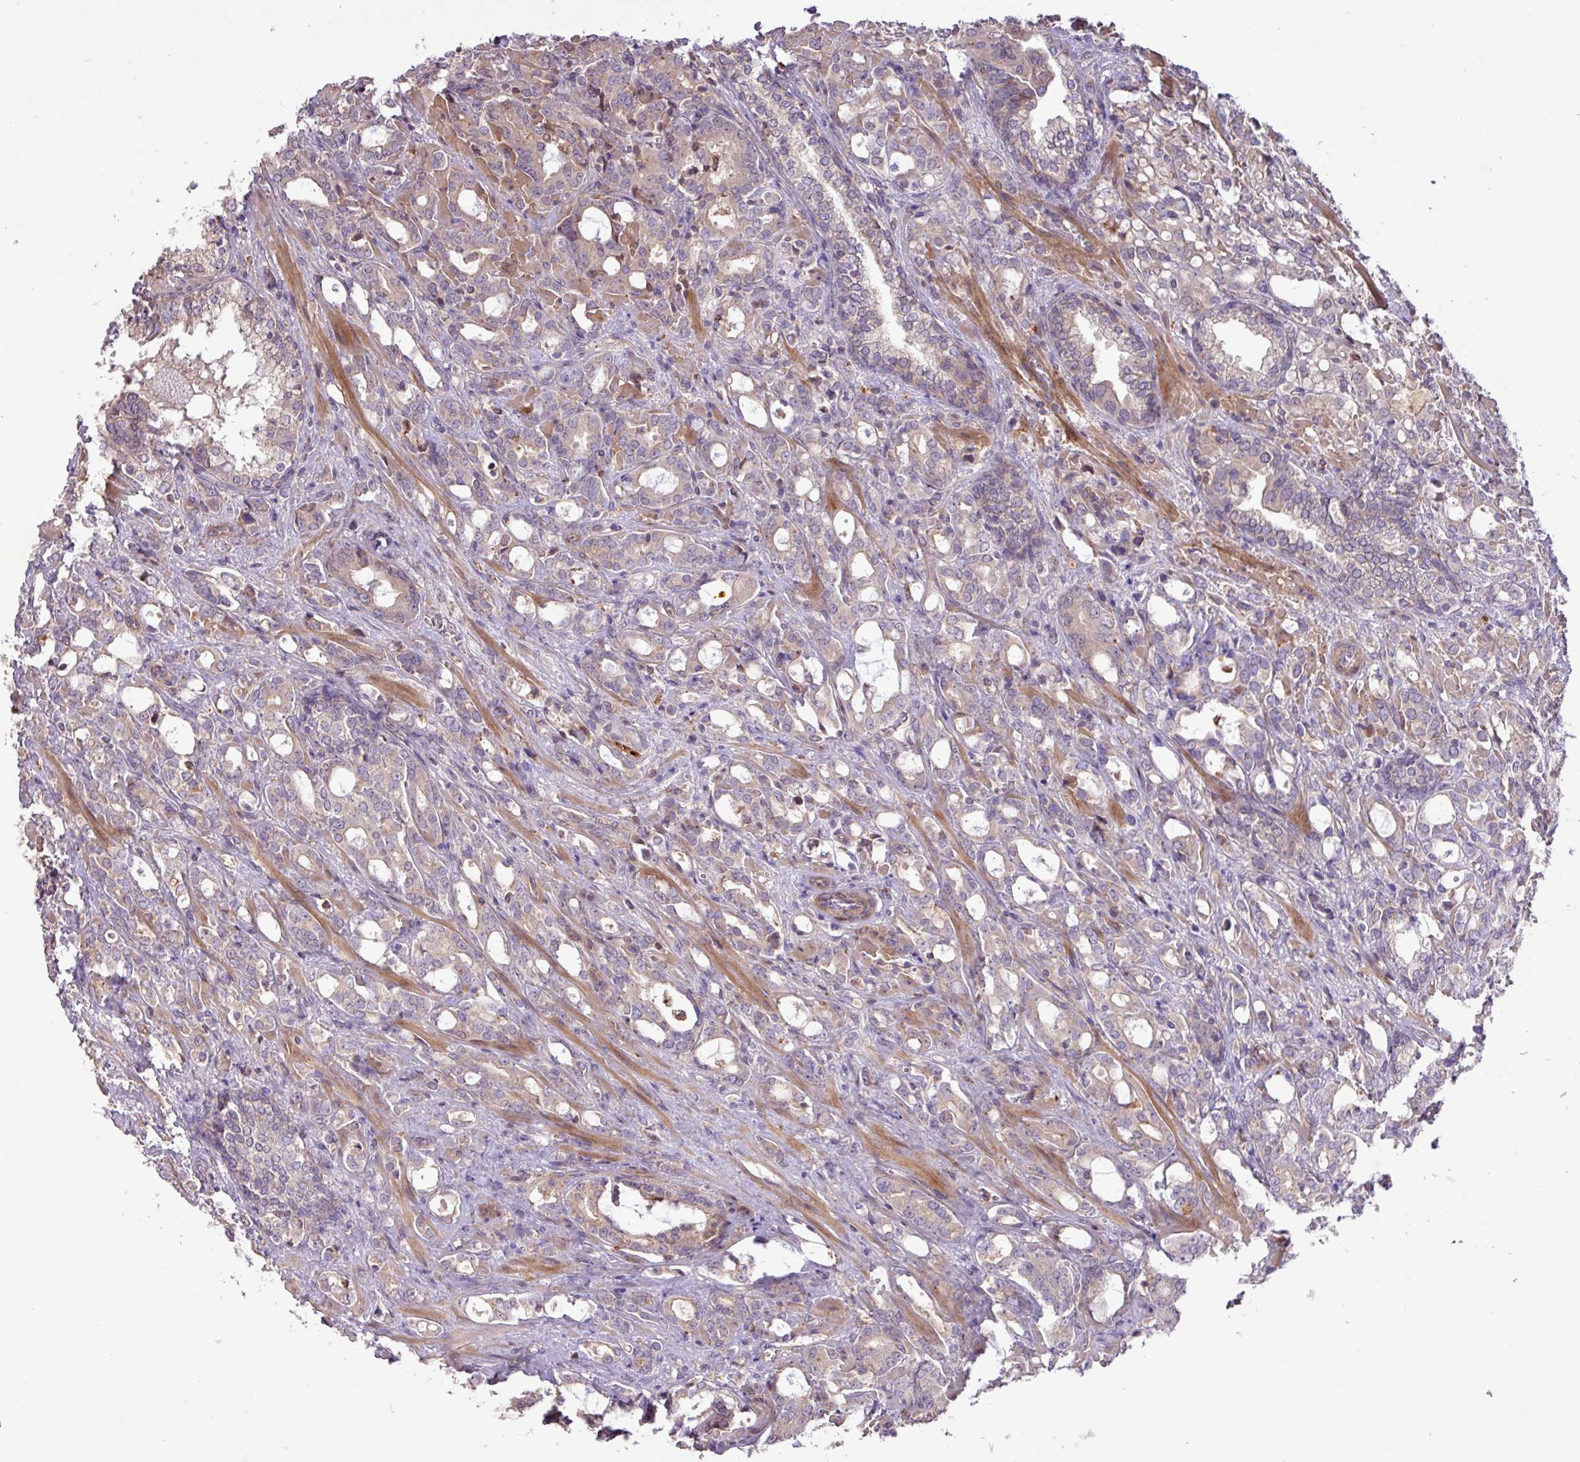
{"staining": {"intensity": "negative", "quantity": "none", "location": "none"}, "tissue": "prostate cancer", "cell_type": "Tumor cells", "image_type": "cancer", "snomed": [{"axis": "morphology", "description": "Adenocarcinoma, High grade"}, {"axis": "topography", "description": "Prostate"}], "caption": "High power microscopy micrograph of an immunohistochemistry micrograph of prostate high-grade adenocarcinoma, revealing no significant positivity in tumor cells. Brightfield microscopy of immunohistochemistry stained with DAB (3,3'-diaminobenzidine) (brown) and hematoxylin (blue), captured at high magnification.", "gene": "ARHGEF25", "patient": {"sex": "male", "age": 72}}